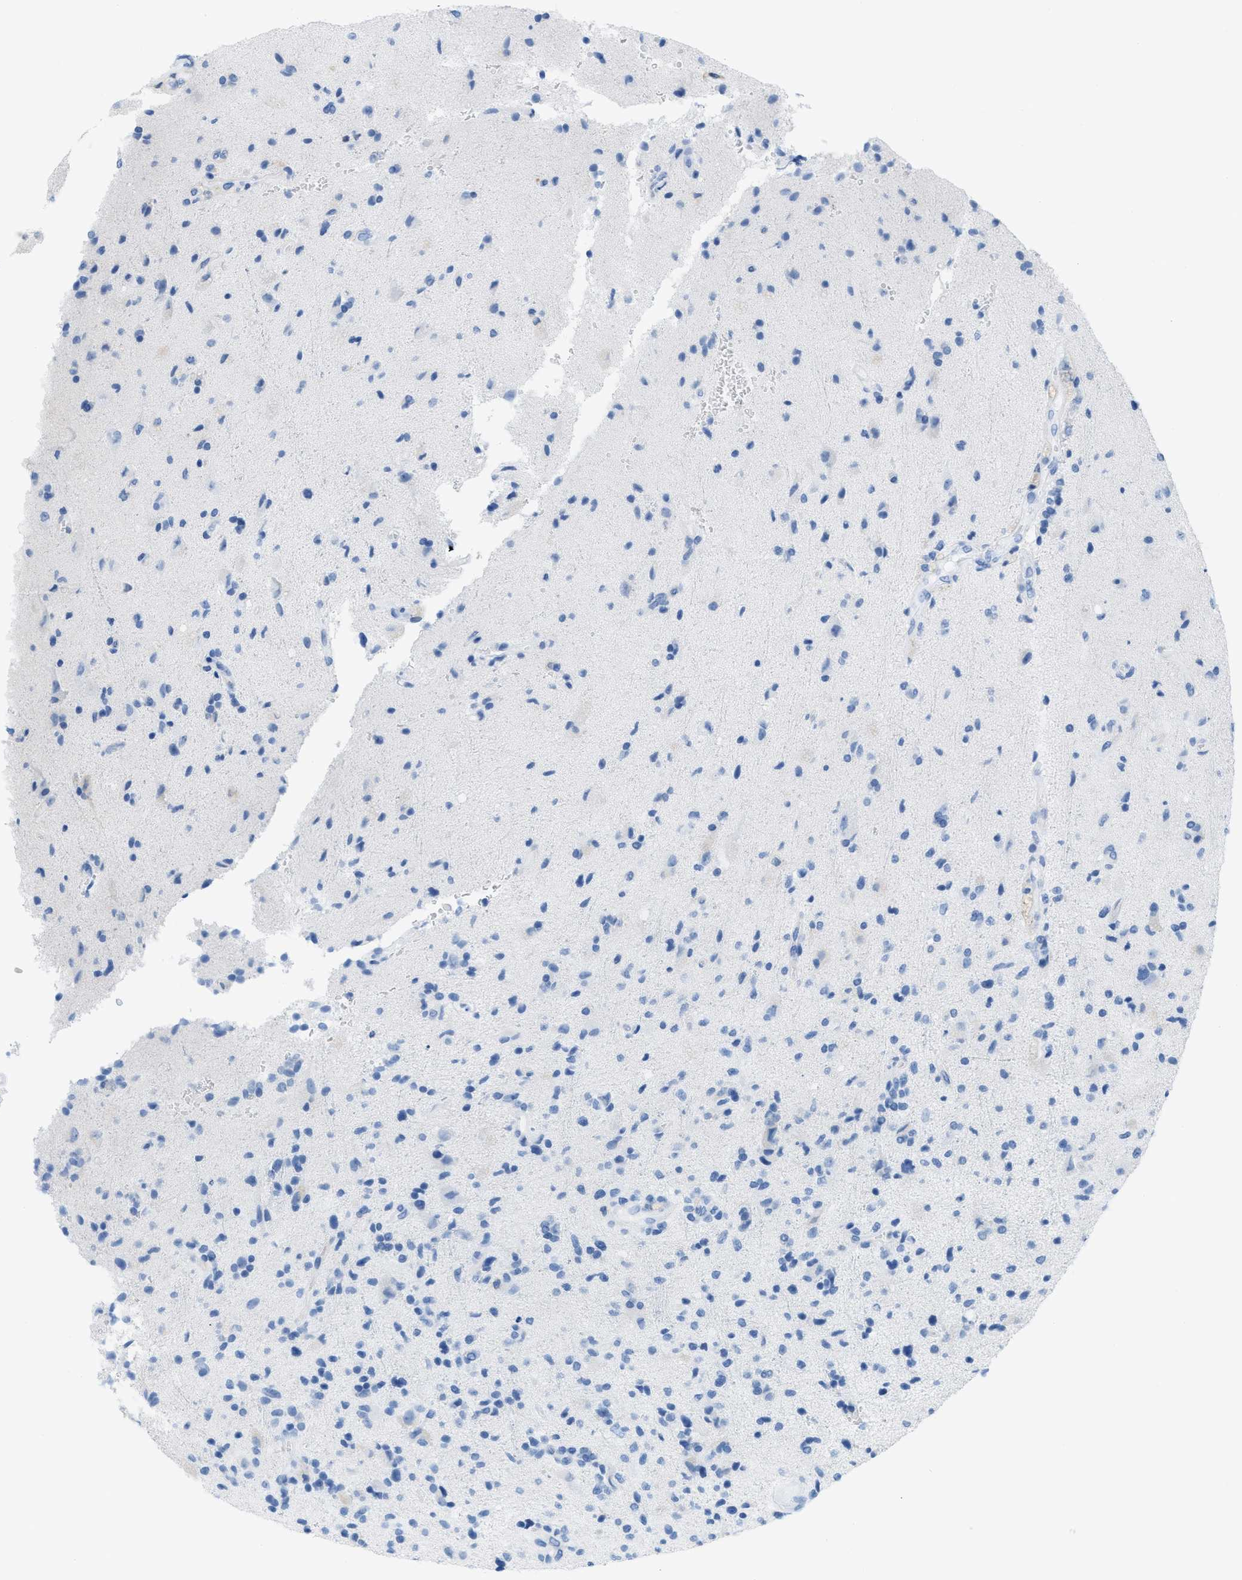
{"staining": {"intensity": "negative", "quantity": "none", "location": "none"}, "tissue": "glioma", "cell_type": "Tumor cells", "image_type": "cancer", "snomed": [{"axis": "morphology", "description": "Glioma, malignant, High grade"}, {"axis": "topography", "description": "Brain"}], "caption": "Protein analysis of malignant glioma (high-grade) displays no significant positivity in tumor cells.", "gene": "ASGR1", "patient": {"sex": "male", "age": 72}}